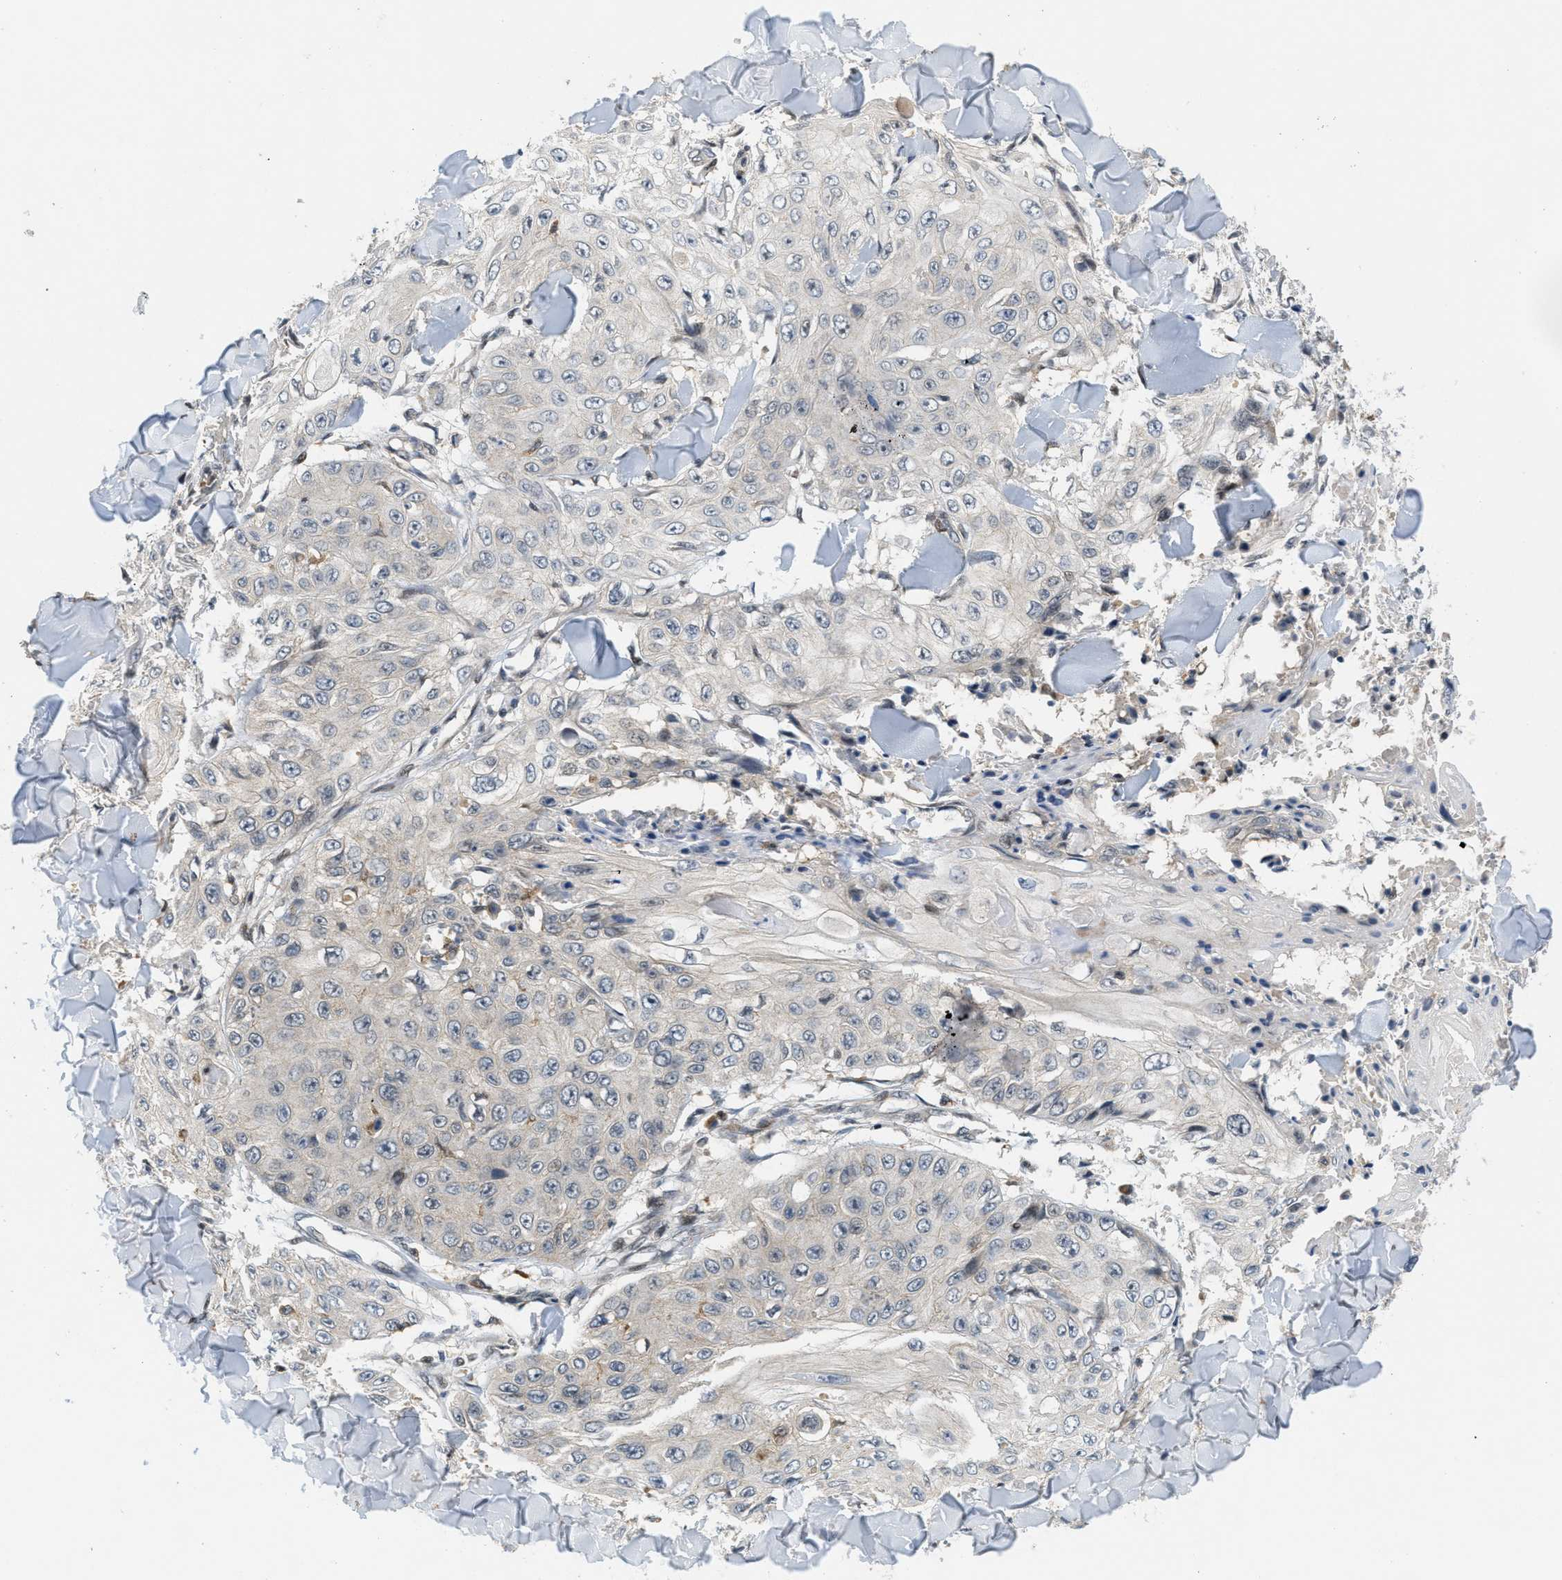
{"staining": {"intensity": "negative", "quantity": "none", "location": "none"}, "tissue": "skin cancer", "cell_type": "Tumor cells", "image_type": "cancer", "snomed": [{"axis": "morphology", "description": "Squamous cell carcinoma, NOS"}, {"axis": "topography", "description": "Skin"}], "caption": "Human skin cancer stained for a protein using immunohistochemistry demonstrates no staining in tumor cells.", "gene": "ING1", "patient": {"sex": "male", "age": 86}}